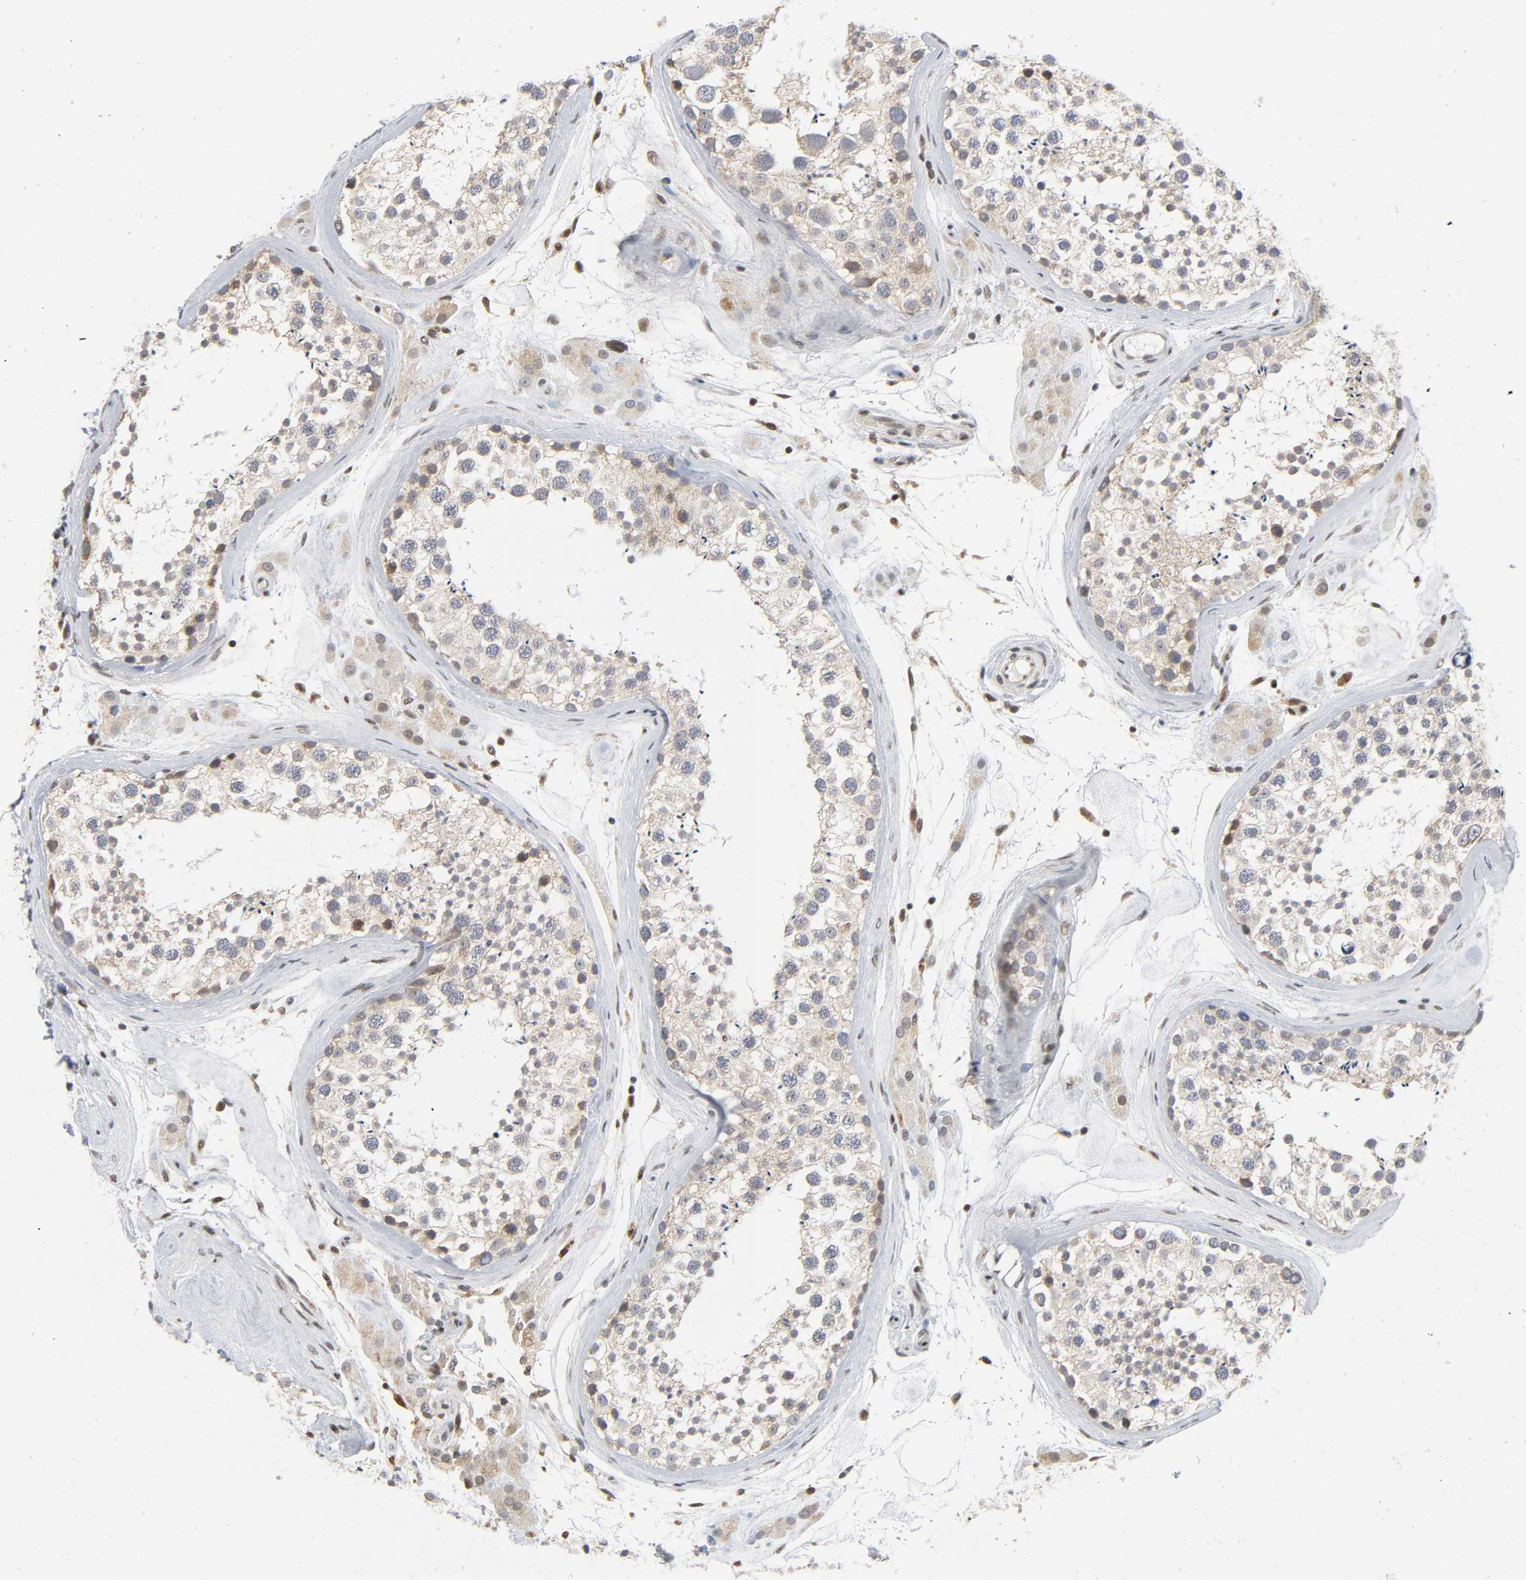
{"staining": {"intensity": "weak", "quantity": "<25%", "location": "cytoplasmic/membranous"}, "tissue": "testis", "cell_type": "Cells in seminiferous ducts", "image_type": "normal", "snomed": [{"axis": "morphology", "description": "Normal tissue, NOS"}, {"axis": "topography", "description": "Testis"}], "caption": "This is a micrograph of IHC staining of unremarkable testis, which shows no staining in cells in seminiferous ducts.", "gene": "KAT2B", "patient": {"sex": "male", "age": 46}}